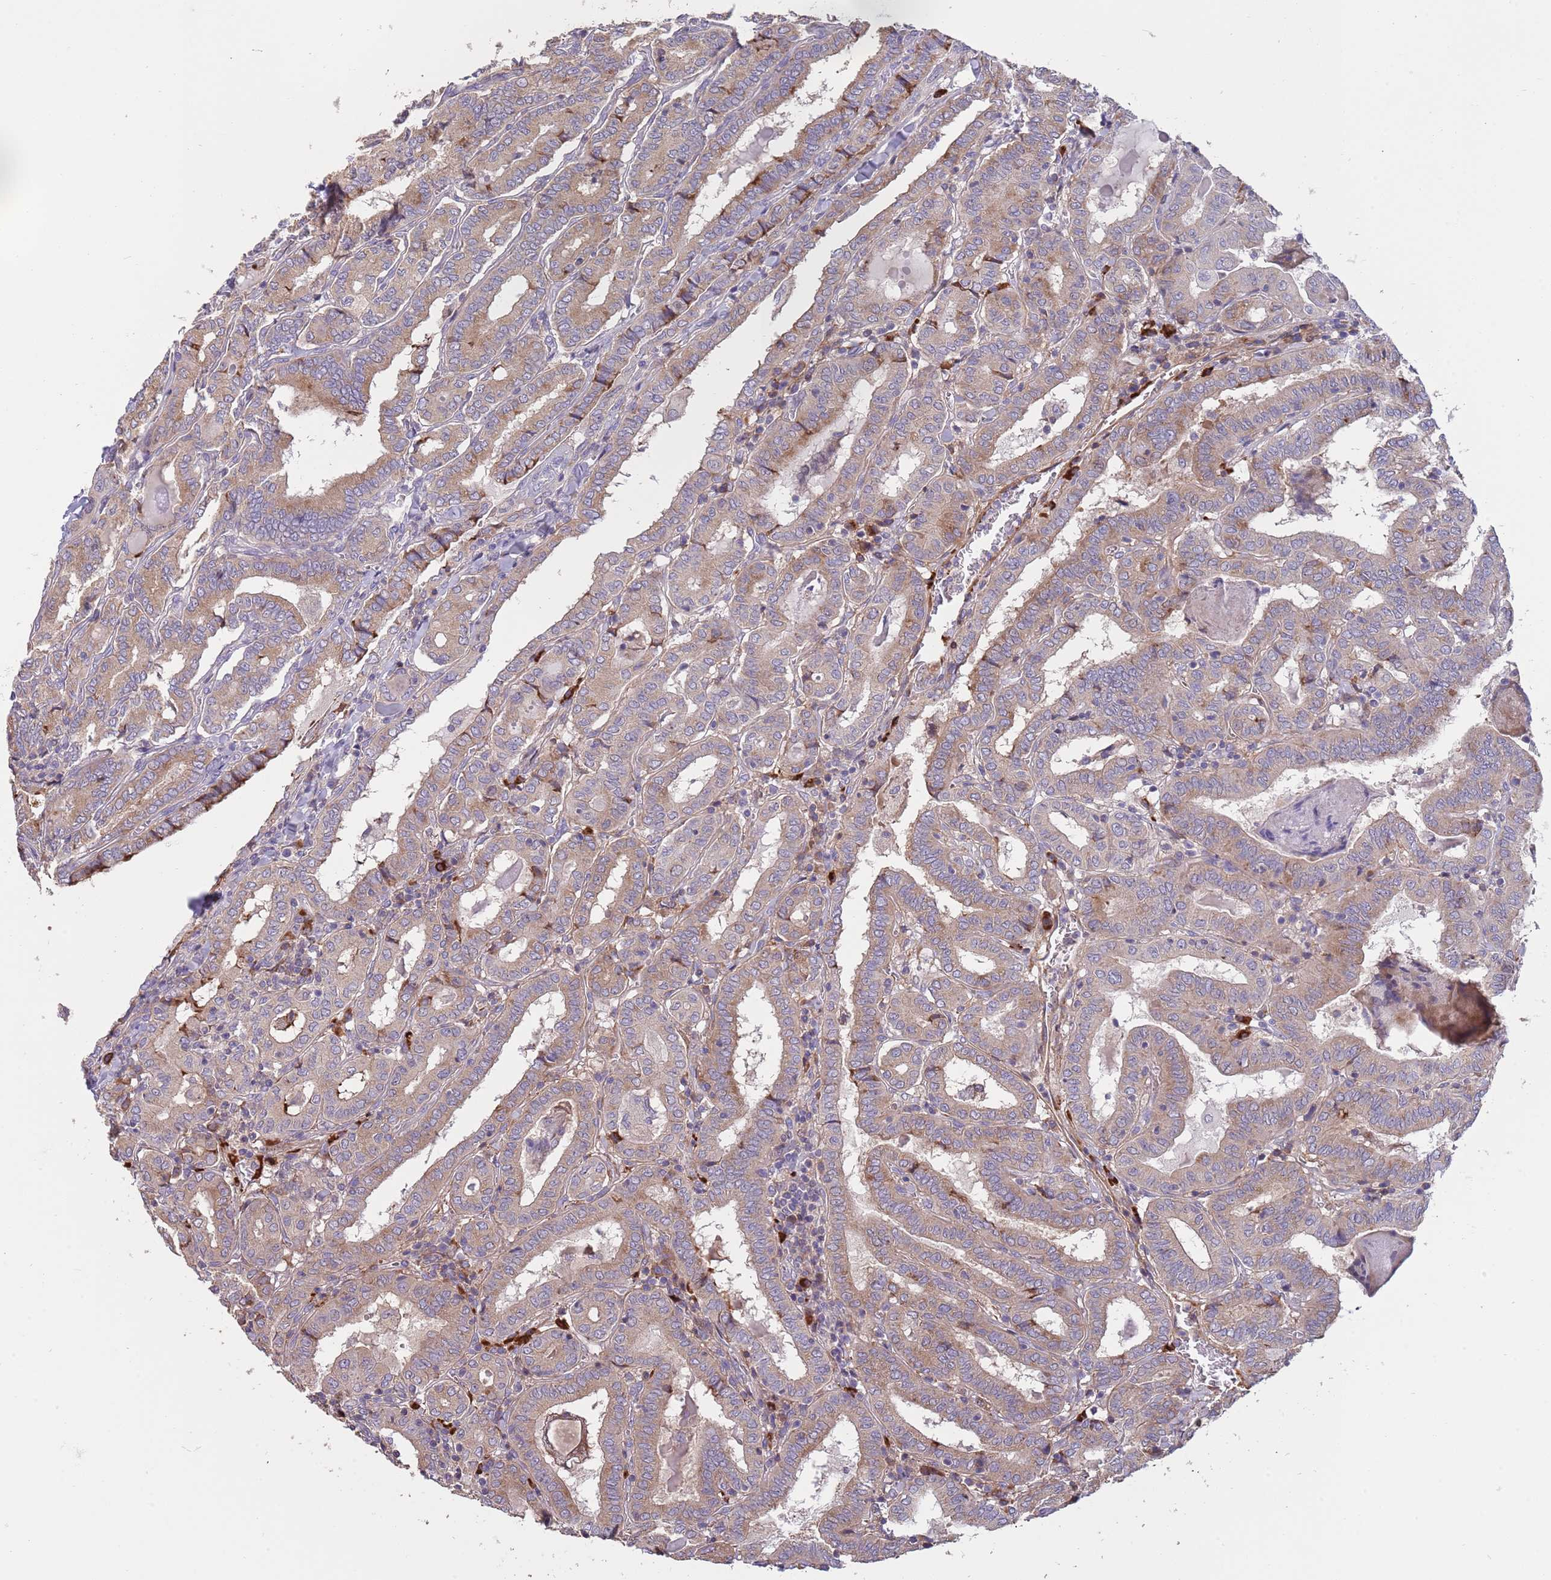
{"staining": {"intensity": "moderate", "quantity": "25%-75%", "location": "cytoplasmic/membranous"}, "tissue": "thyroid cancer", "cell_type": "Tumor cells", "image_type": "cancer", "snomed": [{"axis": "morphology", "description": "Papillary adenocarcinoma, NOS"}, {"axis": "topography", "description": "Thyroid gland"}], "caption": "Thyroid papillary adenocarcinoma tissue displays moderate cytoplasmic/membranous positivity in about 25%-75% of tumor cells (Stains: DAB (3,3'-diaminobenzidine) in brown, nuclei in blue, Microscopy: brightfield microscopy at high magnification).", "gene": "SUSD1", "patient": {"sex": "female", "age": 72}}